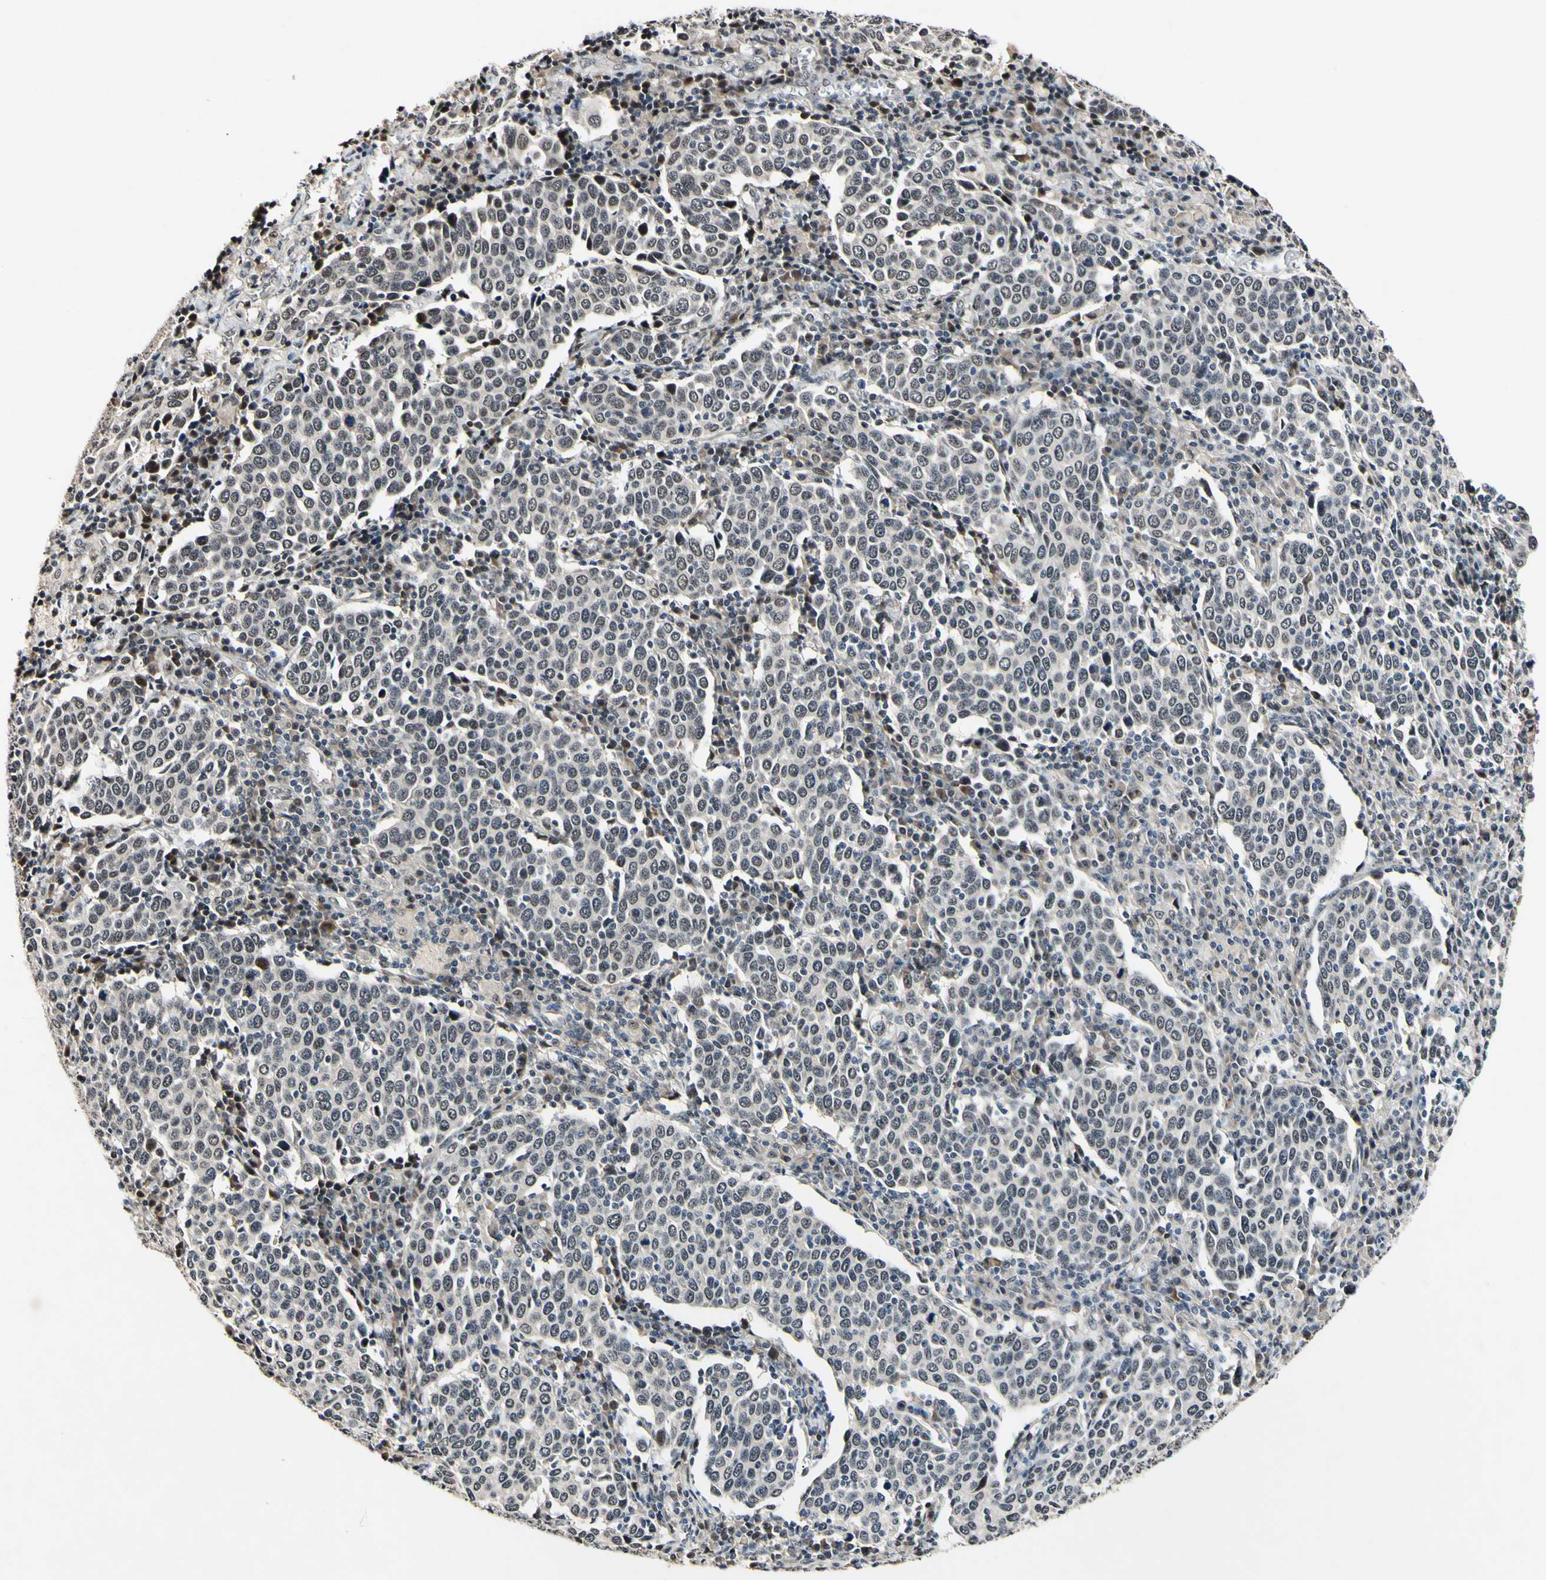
{"staining": {"intensity": "negative", "quantity": "none", "location": "none"}, "tissue": "cervical cancer", "cell_type": "Tumor cells", "image_type": "cancer", "snomed": [{"axis": "morphology", "description": "Squamous cell carcinoma, NOS"}, {"axis": "topography", "description": "Cervix"}], "caption": "This is an immunohistochemistry histopathology image of cervical cancer. There is no expression in tumor cells.", "gene": "POLR2F", "patient": {"sex": "female", "age": 40}}